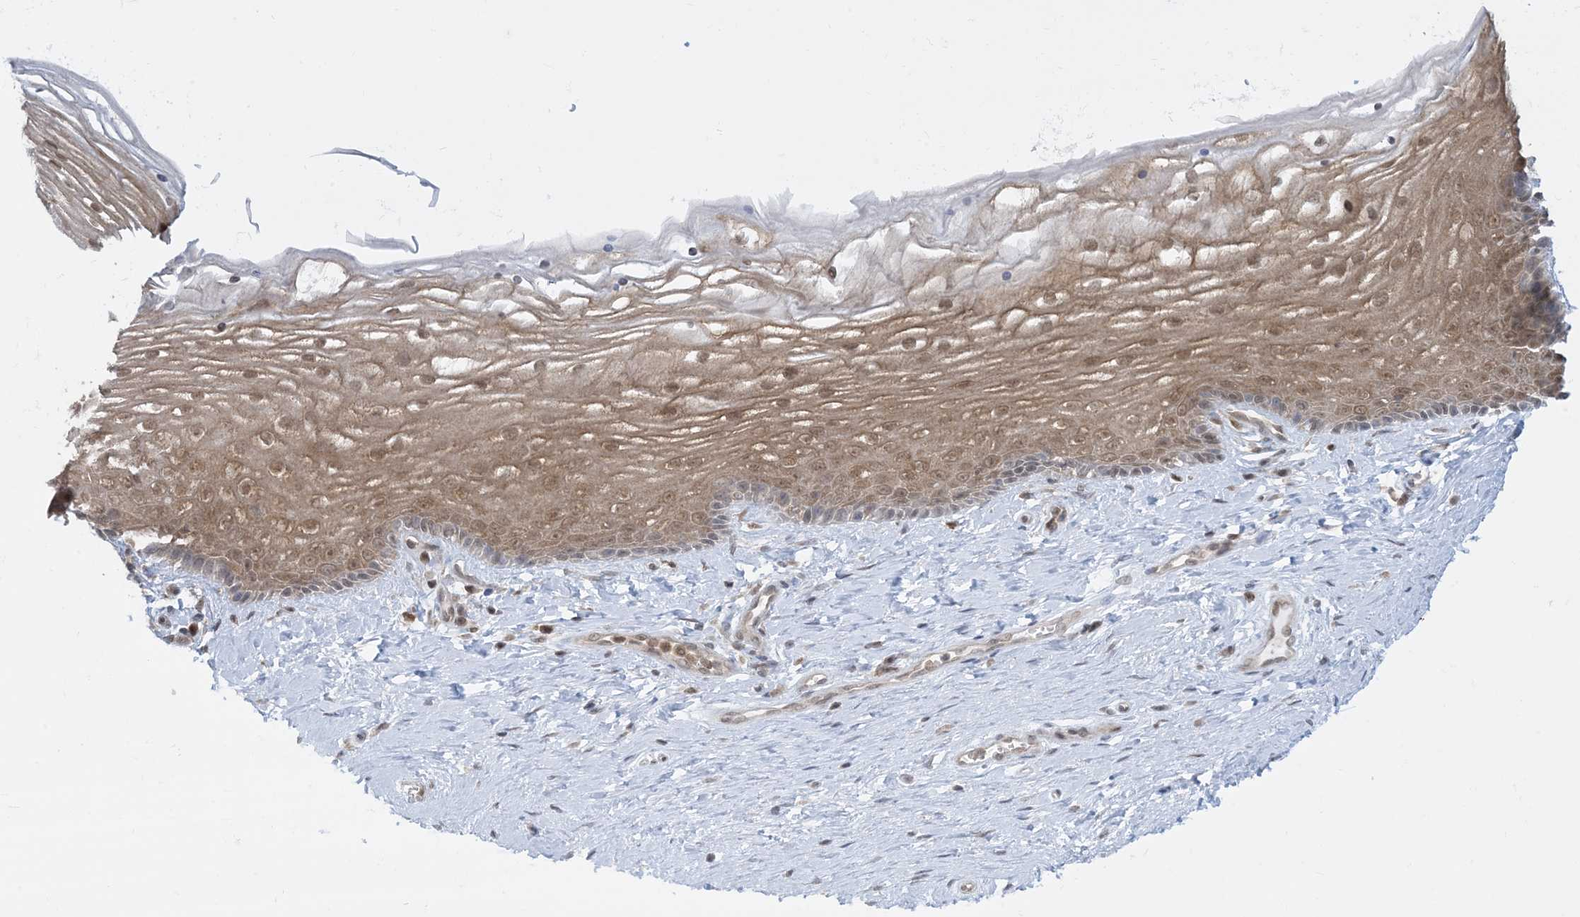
{"staining": {"intensity": "moderate", "quantity": ">75%", "location": "cytoplasmic/membranous,nuclear"}, "tissue": "vagina", "cell_type": "Squamous epithelial cells", "image_type": "normal", "snomed": [{"axis": "morphology", "description": "Normal tissue, NOS"}, {"axis": "topography", "description": "Vagina"}], "caption": "Approximately >75% of squamous epithelial cells in normal human vagina show moderate cytoplasmic/membranous,nuclear protein positivity as visualized by brown immunohistochemical staining.", "gene": "CASP4", "patient": {"sex": "female", "age": 46}}